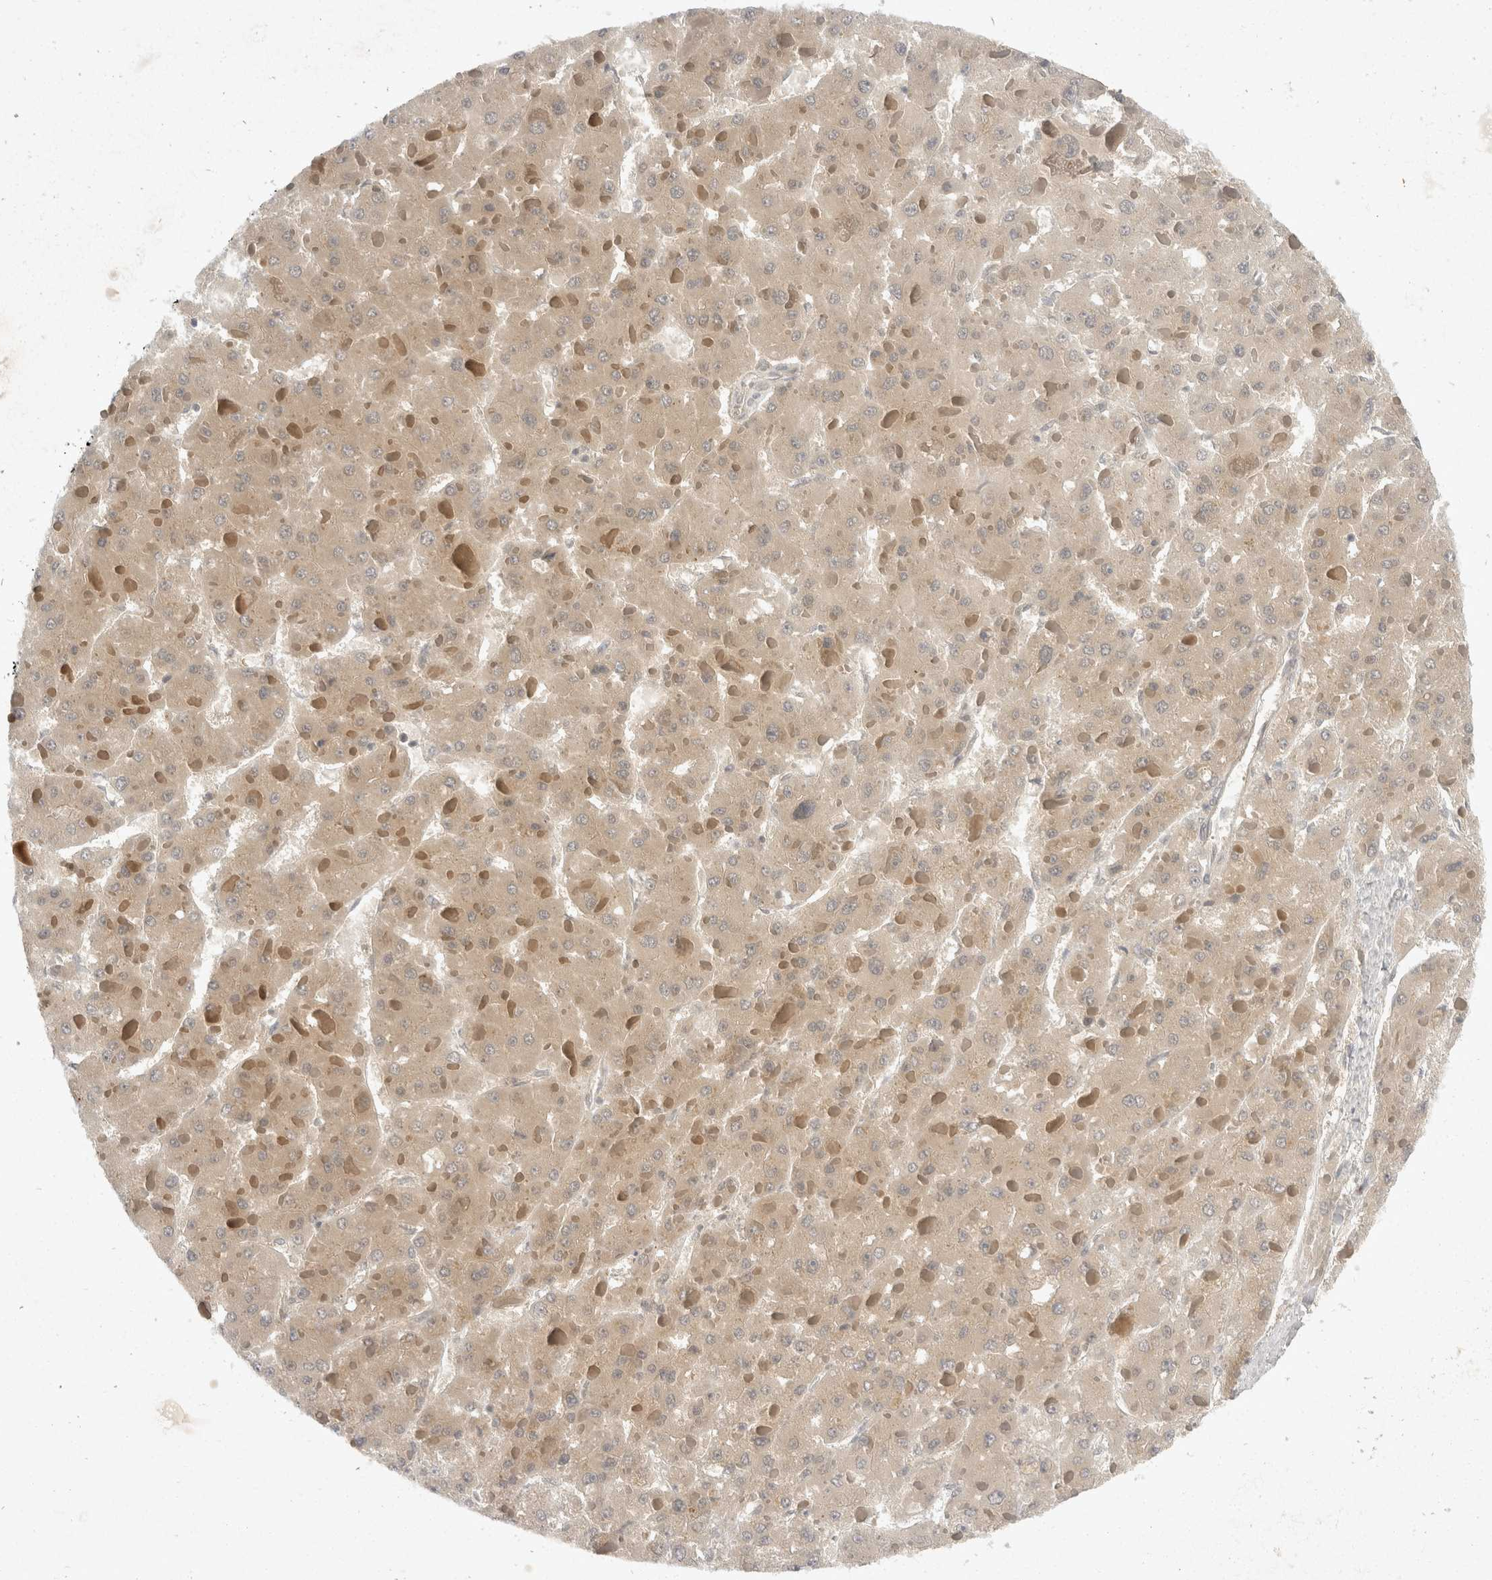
{"staining": {"intensity": "weak", "quantity": "25%-75%", "location": "cytoplasmic/membranous"}, "tissue": "liver cancer", "cell_type": "Tumor cells", "image_type": "cancer", "snomed": [{"axis": "morphology", "description": "Carcinoma, Hepatocellular, NOS"}, {"axis": "topography", "description": "Liver"}], "caption": "This histopathology image shows immunohistochemistry staining of liver hepatocellular carcinoma, with low weak cytoplasmic/membranous expression in approximately 25%-75% of tumor cells.", "gene": "TOM1L2", "patient": {"sex": "female", "age": 73}}